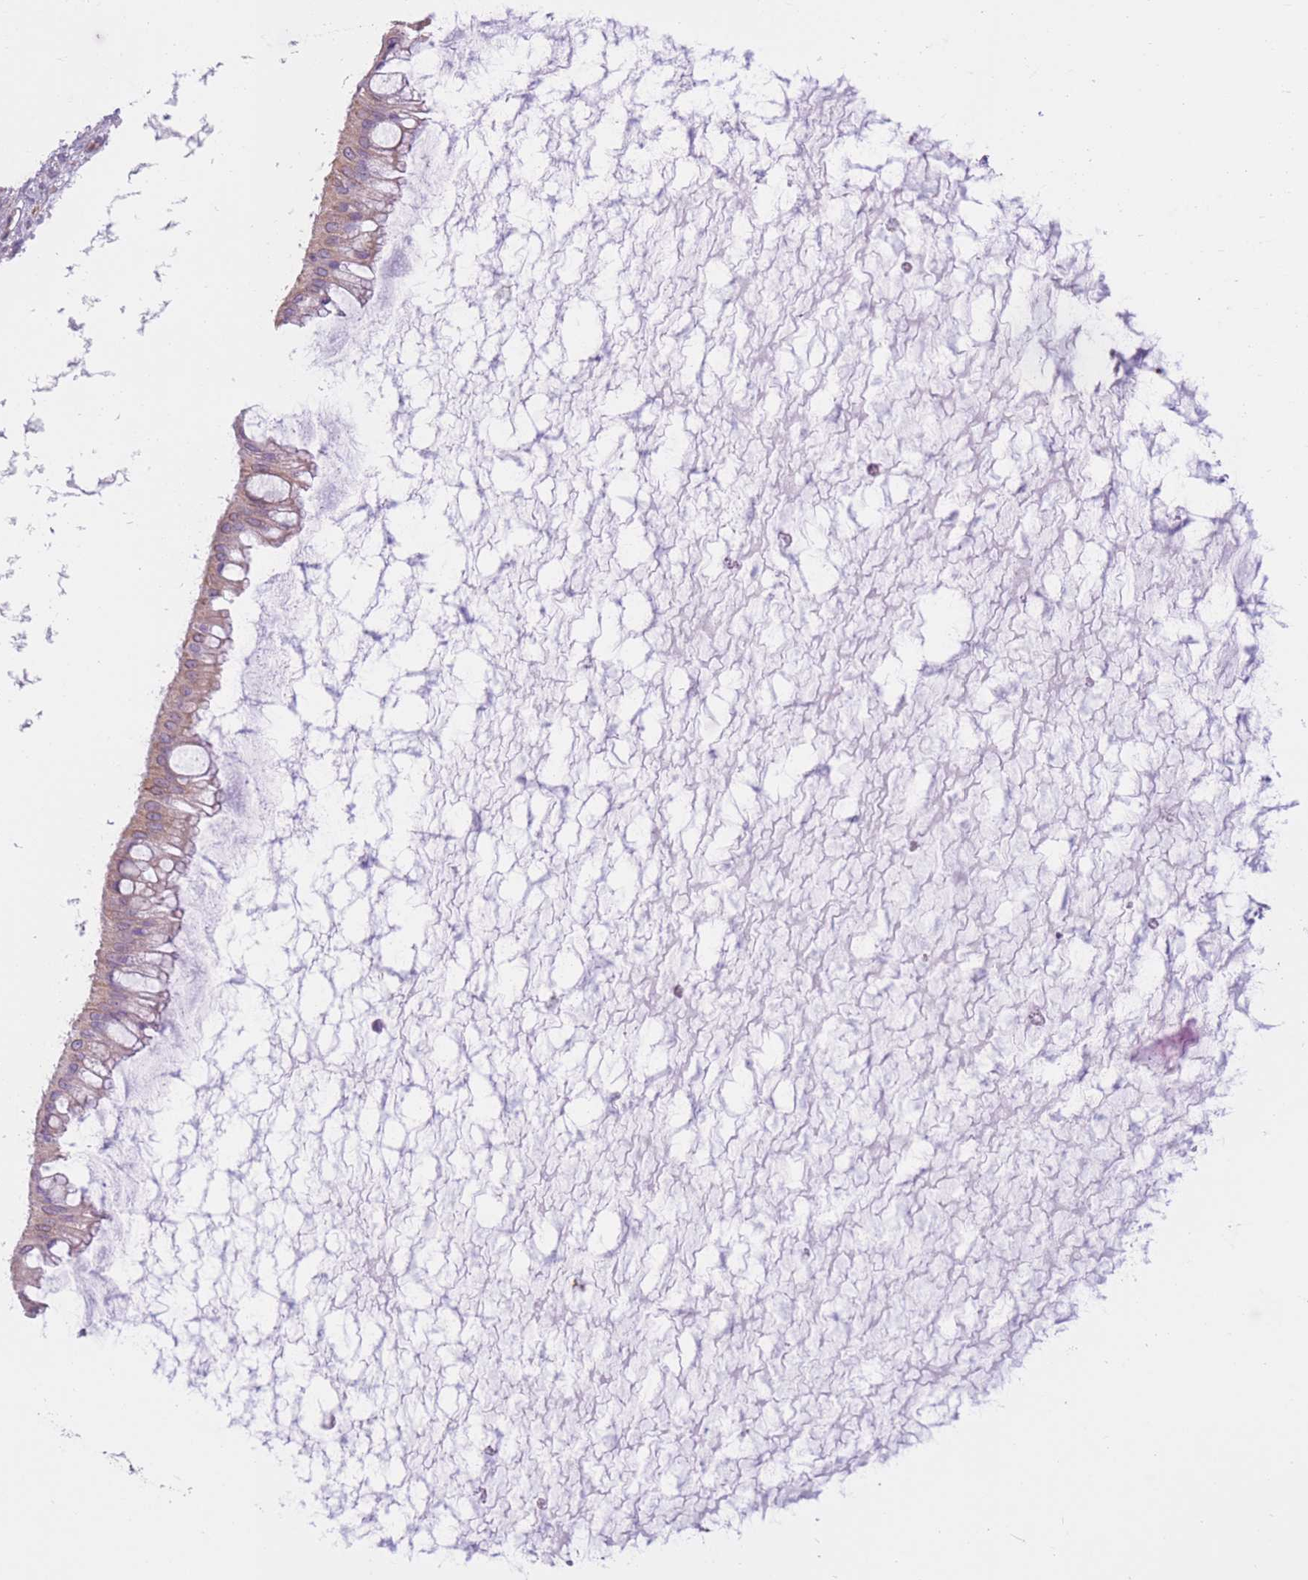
{"staining": {"intensity": "weak", "quantity": ">75%", "location": "cytoplasmic/membranous"}, "tissue": "ovarian cancer", "cell_type": "Tumor cells", "image_type": "cancer", "snomed": [{"axis": "morphology", "description": "Cystadenocarcinoma, mucinous, NOS"}, {"axis": "topography", "description": "Ovary"}], "caption": "This micrograph shows mucinous cystadenocarcinoma (ovarian) stained with immunohistochemistry (IHC) to label a protein in brown. The cytoplasmic/membranous of tumor cells show weak positivity for the protein. Nuclei are counter-stained blue.", "gene": "SERPINB3", "patient": {"sex": "female", "age": 73}}